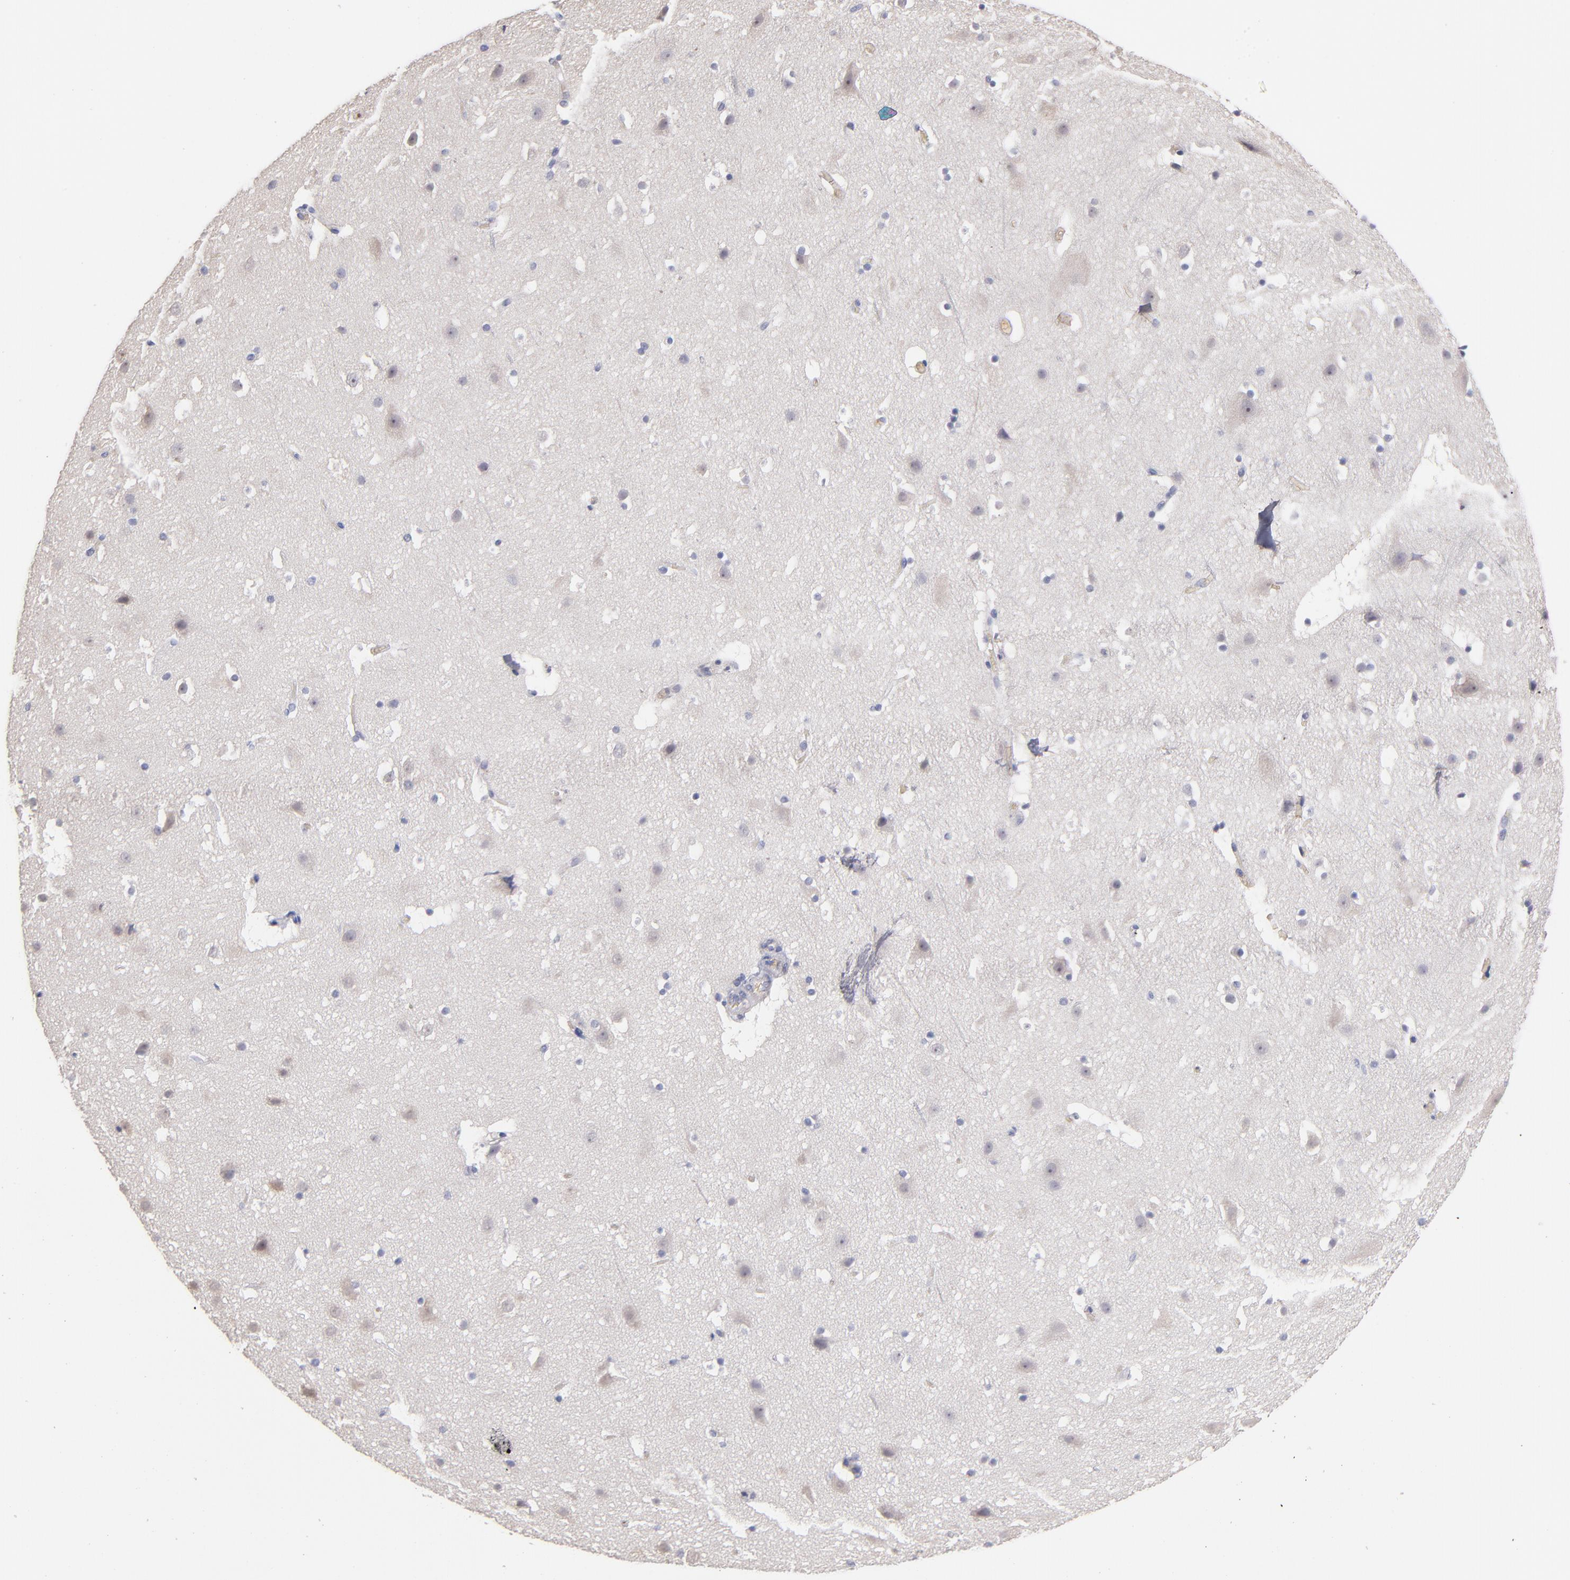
{"staining": {"intensity": "weak", "quantity": ">75%", "location": "cytoplasmic/membranous"}, "tissue": "cerebral cortex", "cell_type": "Endothelial cells", "image_type": "normal", "snomed": [{"axis": "morphology", "description": "Normal tissue, NOS"}, {"axis": "topography", "description": "Cerebral cortex"}], "caption": "Brown immunohistochemical staining in benign cerebral cortex demonstrates weak cytoplasmic/membranous expression in approximately >75% of endothelial cells.", "gene": "F13B", "patient": {"sex": "male", "age": 45}}